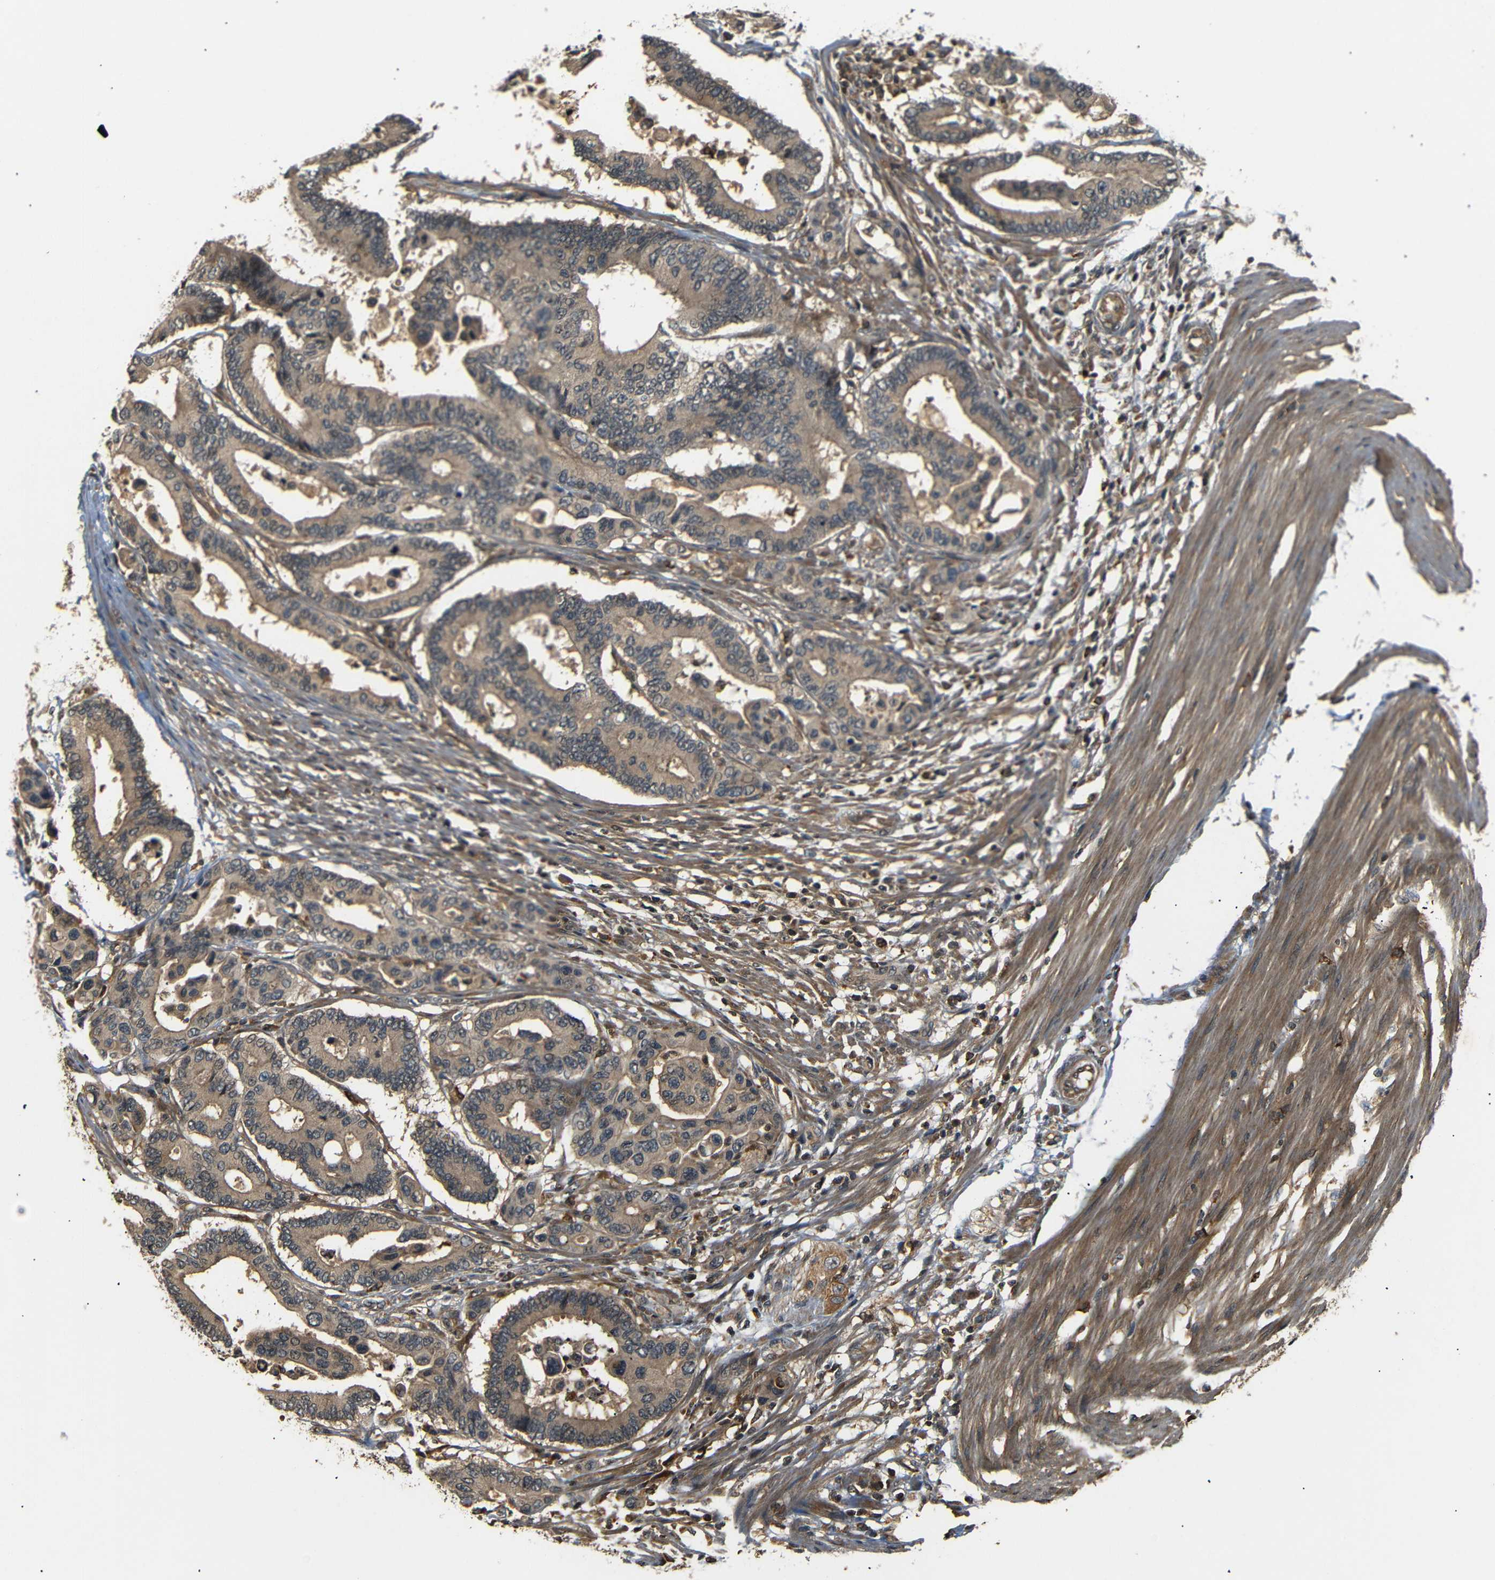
{"staining": {"intensity": "moderate", "quantity": ">75%", "location": "cytoplasmic/membranous"}, "tissue": "colorectal cancer", "cell_type": "Tumor cells", "image_type": "cancer", "snomed": [{"axis": "morphology", "description": "Normal tissue, NOS"}, {"axis": "morphology", "description": "Adenocarcinoma, NOS"}, {"axis": "topography", "description": "Colon"}], "caption": "Colorectal adenocarcinoma stained for a protein displays moderate cytoplasmic/membranous positivity in tumor cells. The staining was performed using DAB to visualize the protein expression in brown, while the nuclei were stained in blue with hematoxylin (Magnification: 20x).", "gene": "TANK", "patient": {"sex": "male", "age": 82}}